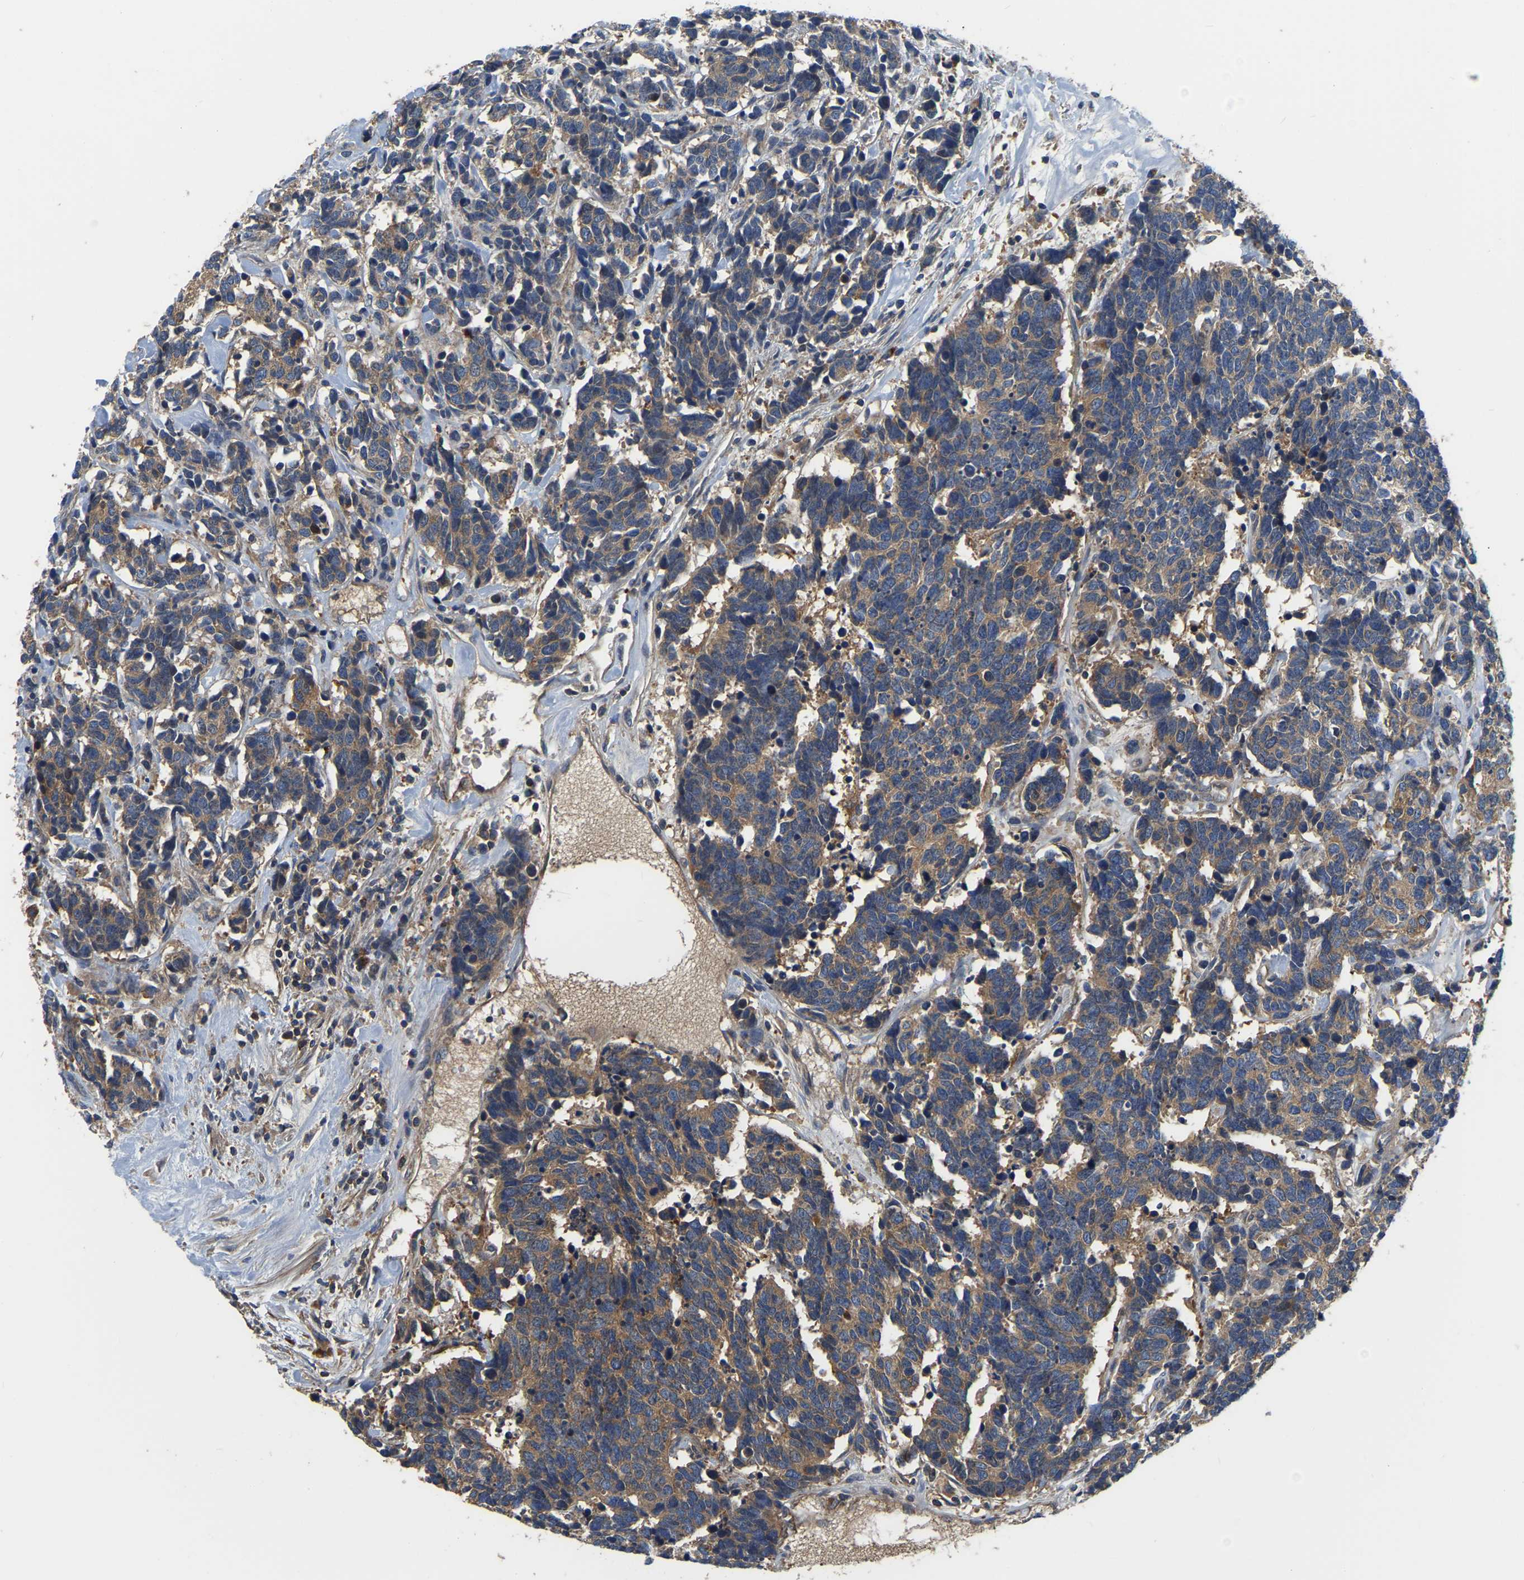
{"staining": {"intensity": "moderate", "quantity": ">75%", "location": "cytoplasmic/membranous"}, "tissue": "carcinoid", "cell_type": "Tumor cells", "image_type": "cancer", "snomed": [{"axis": "morphology", "description": "Carcinoma, NOS"}, {"axis": "morphology", "description": "Carcinoid, malignant, NOS"}, {"axis": "topography", "description": "Urinary bladder"}], "caption": "Carcinoma stained with a brown dye reveals moderate cytoplasmic/membranous positive positivity in about >75% of tumor cells.", "gene": "GARS1", "patient": {"sex": "male", "age": 57}}